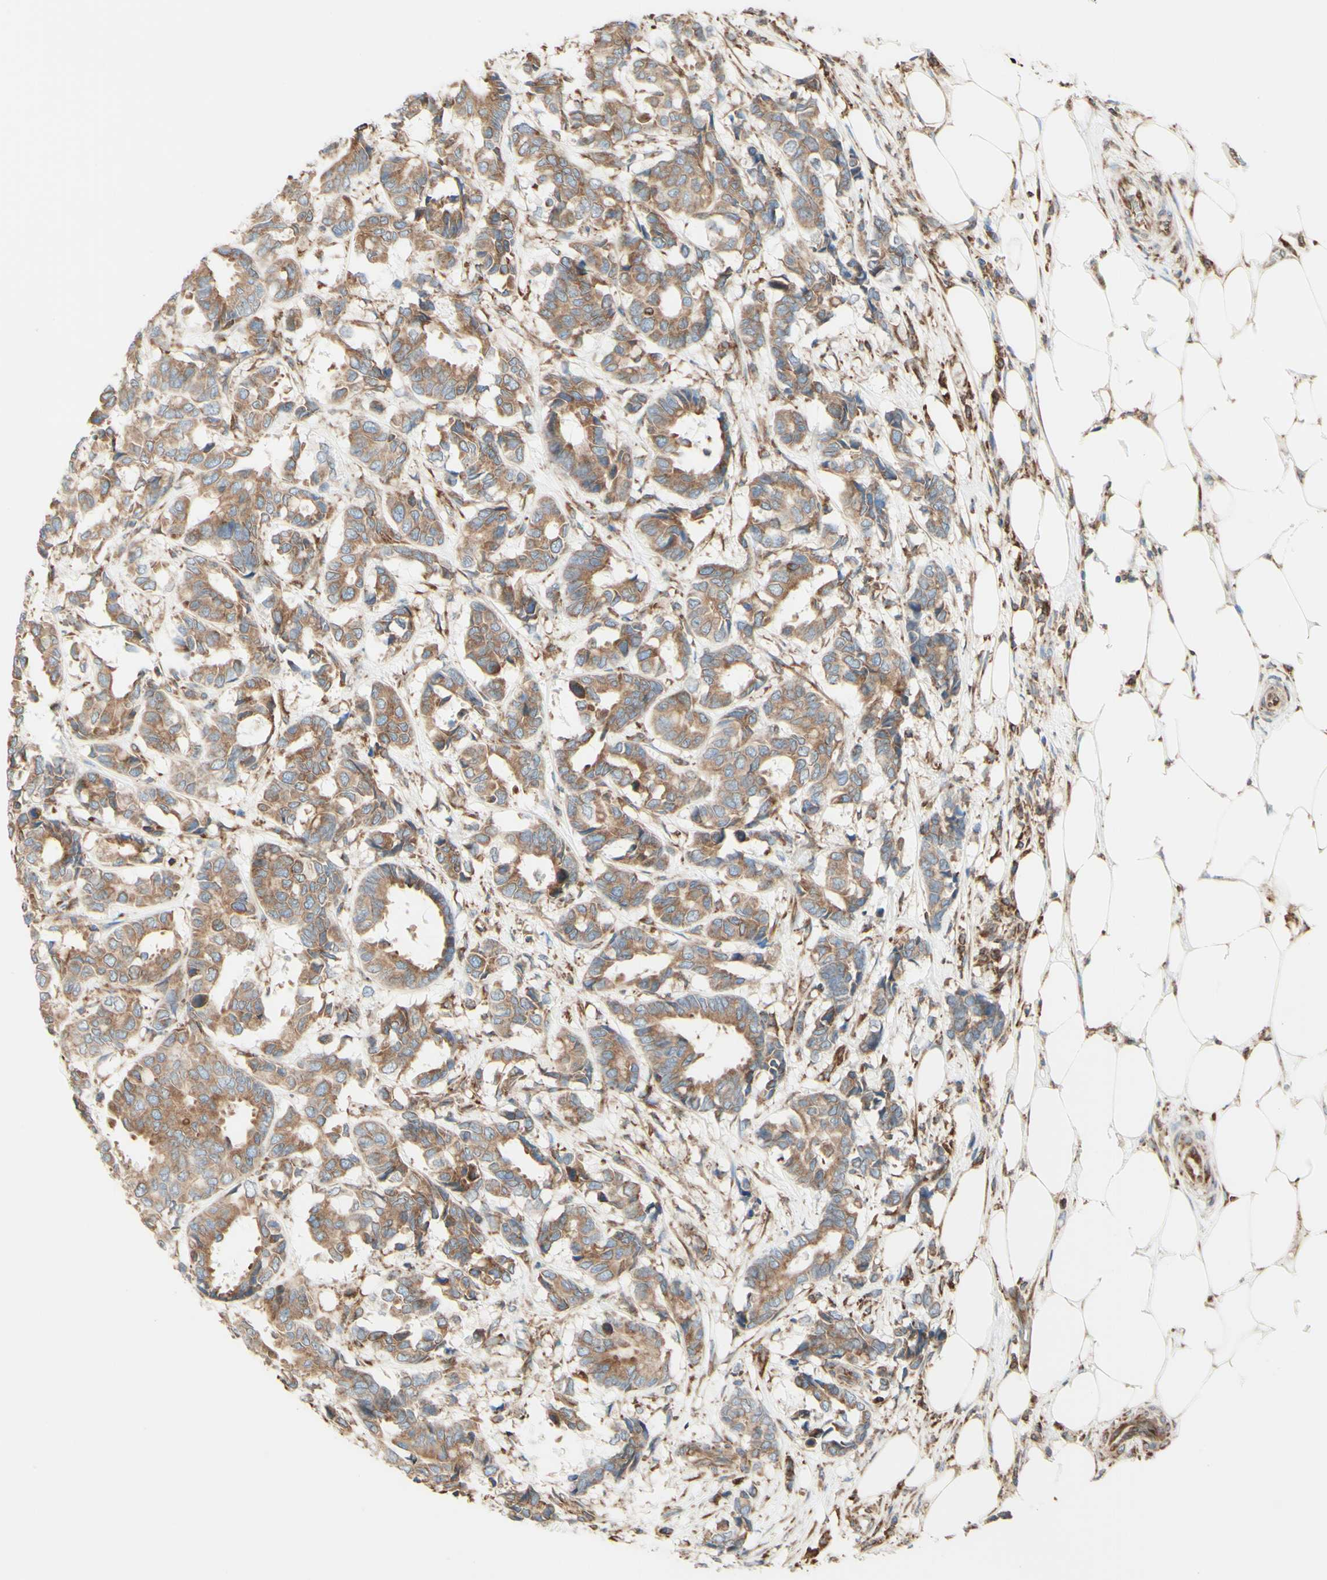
{"staining": {"intensity": "moderate", "quantity": ">75%", "location": "cytoplasmic/membranous"}, "tissue": "breast cancer", "cell_type": "Tumor cells", "image_type": "cancer", "snomed": [{"axis": "morphology", "description": "Duct carcinoma"}, {"axis": "topography", "description": "Breast"}], "caption": "Protein analysis of breast cancer (infiltrating ductal carcinoma) tissue reveals moderate cytoplasmic/membranous staining in about >75% of tumor cells.", "gene": "DNAJB11", "patient": {"sex": "female", "age": 87}}